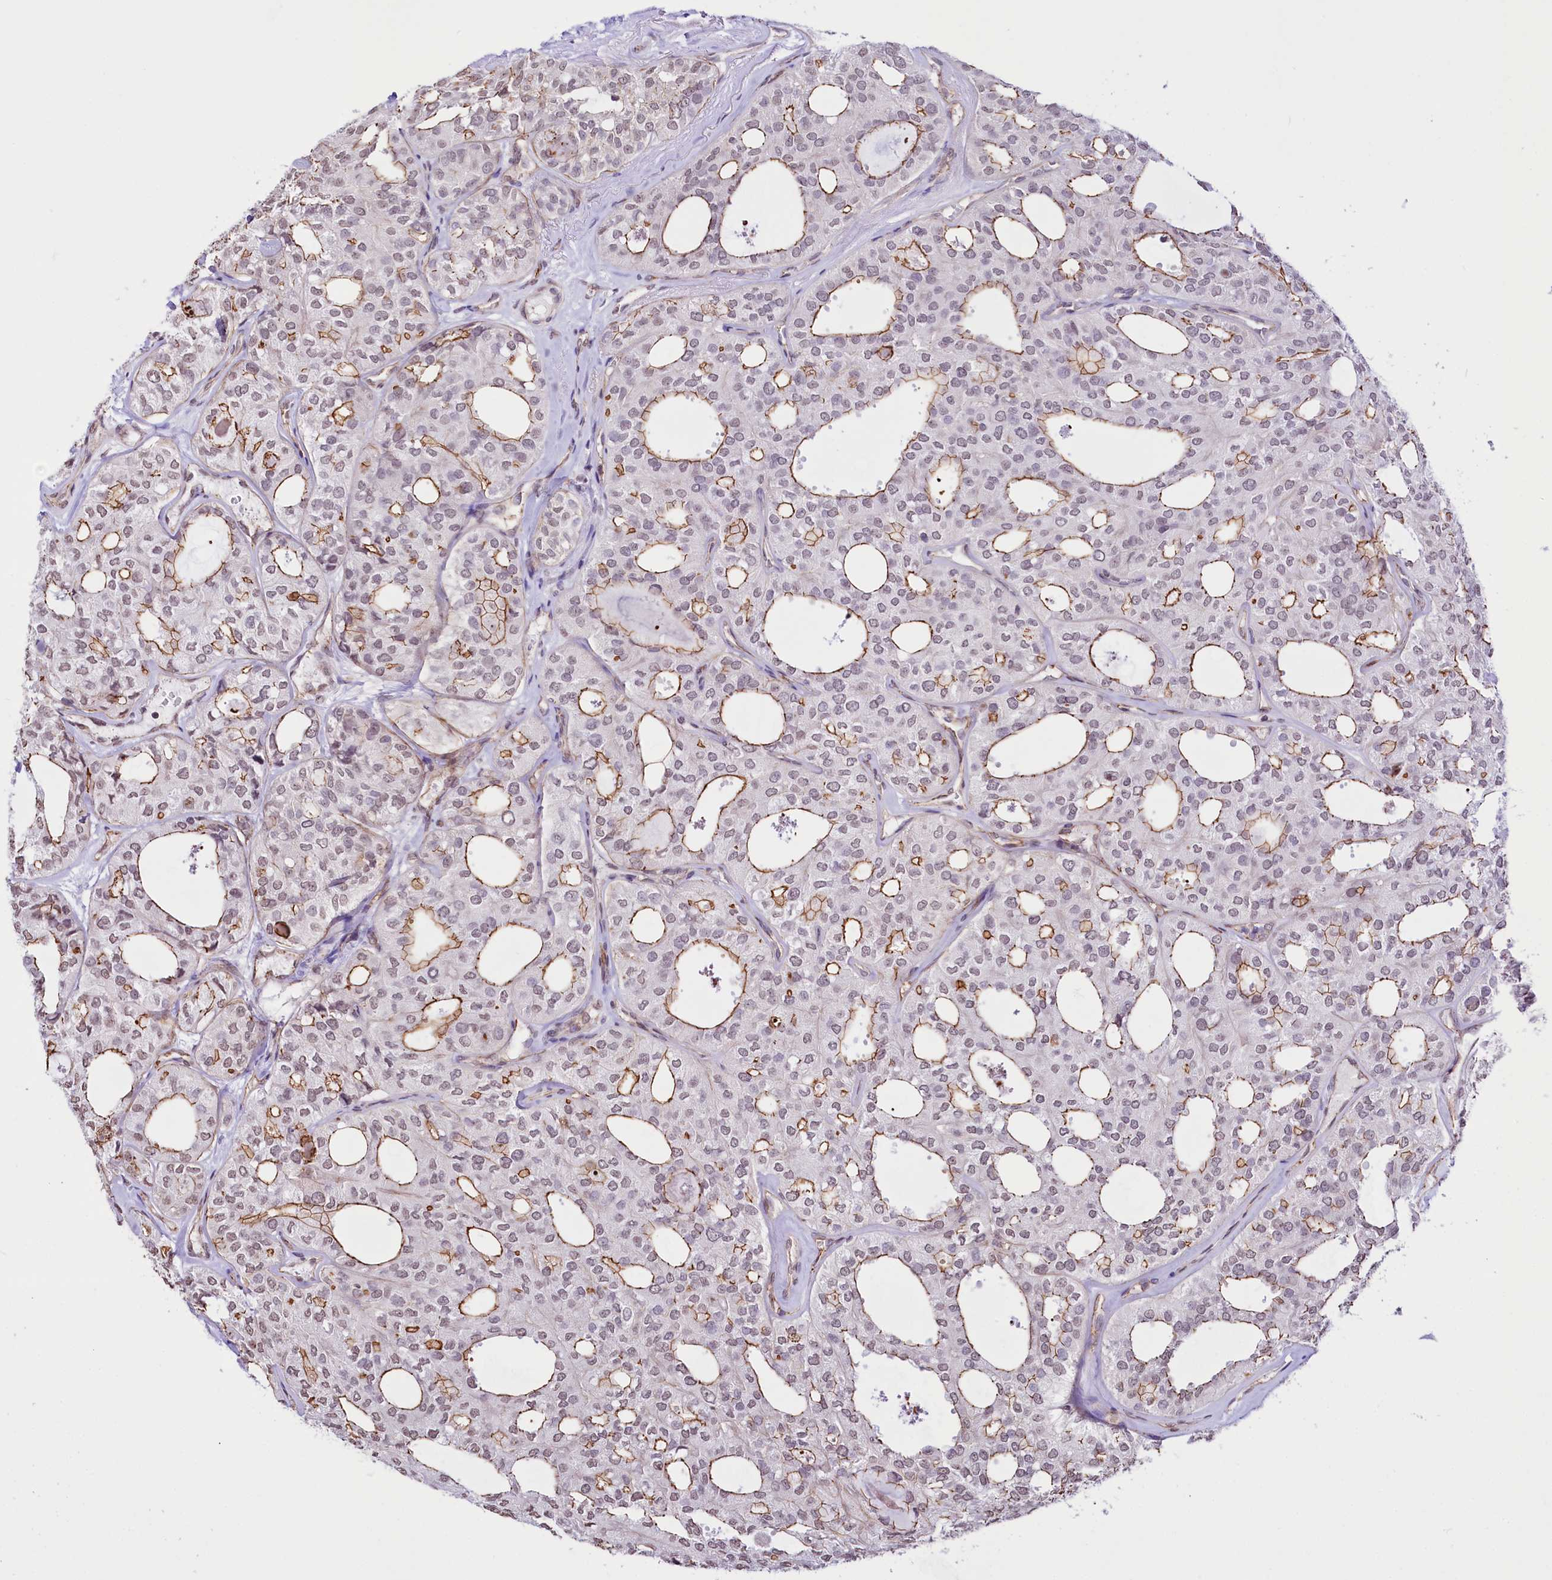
{"staining": {"intensity": "moderate", "quantity": ">75%", "location": "cytoplasmic/membranous,nuclear"}, "tissue": "thyroid cancer", "cell_type": "Tumor cells", "image_type": "cancer", "snomed": [{"axis": "morphology", "description": "Follicular adenoma carcinoma, NOS"}, {"axis": "topography", "description": "Thyroid gland"}], "caption": "A medium amount of moderate cytoplasmic/membranous and nuclear expression is present in about >75% of tumor cells in thyroid cancer (follicular adenoma carcinoma) tissue. (DAB IHC with brightfield microscopy, high magnification).", "gene": "ST7", "patient": {"sex": "male", "age": 75}}